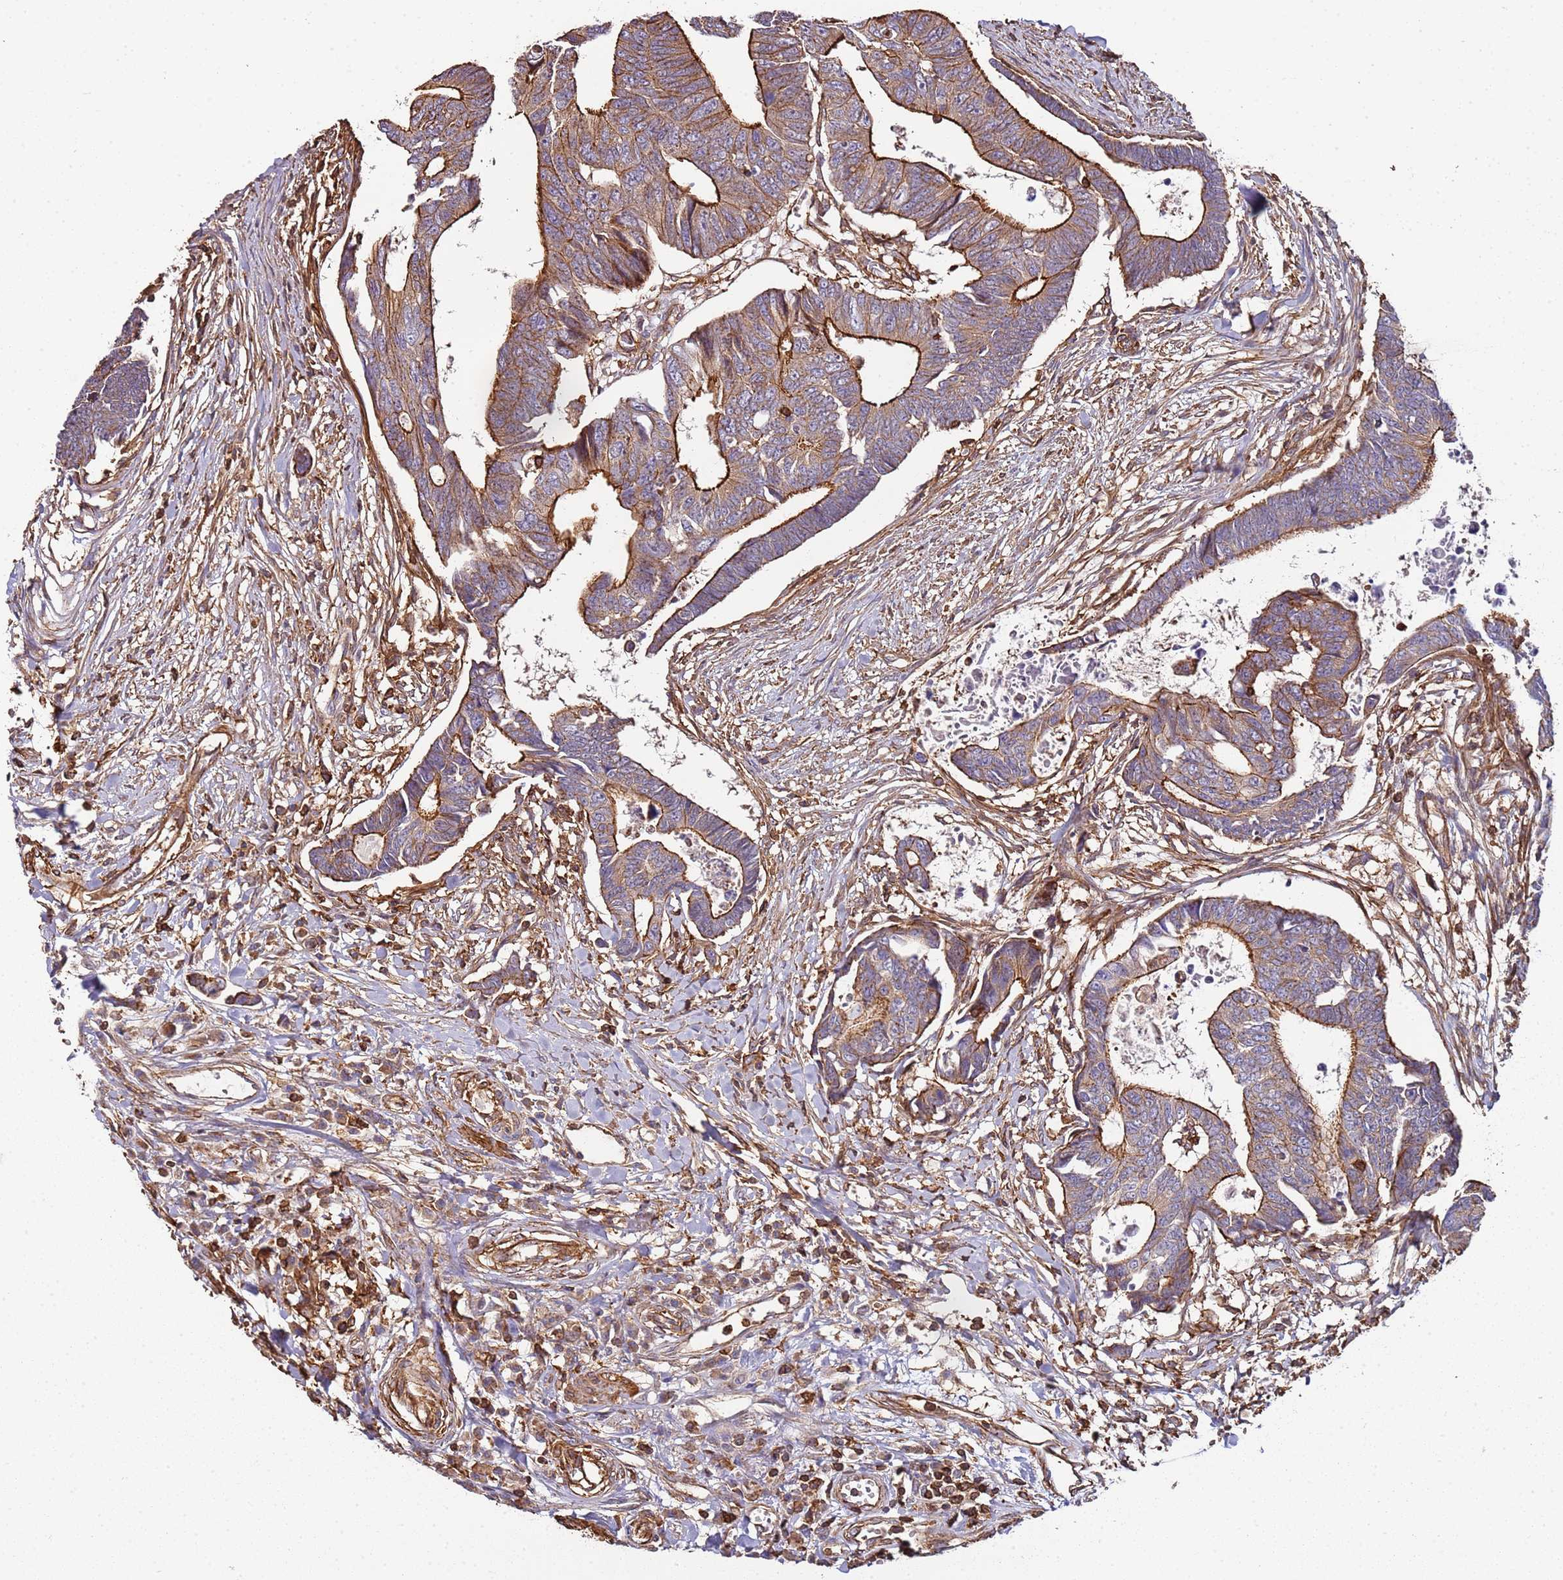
{"staining": {"intensity": "moderate", "quantity": ">75%", "location": "cytoplasmic/membranous"}, "tissue": "colorectal cancer", "cell_type": "Tumor cells", "image_type": "cancer", "snomed": [{"axis": "morphology", "description": "Adenocarcinoma, NOS"}, {"axis": "topography", "description": "Rectum"}], "caption": "A photomicrograph showing moderate cytoplasmic/membranous staining in about >75% of tumor cells in colorectal adenocarcinoma, as visualized by brown immunohistochemical staining.", "gene": "CYP2U1", "patient": {"sex": "female", "age": 65}}